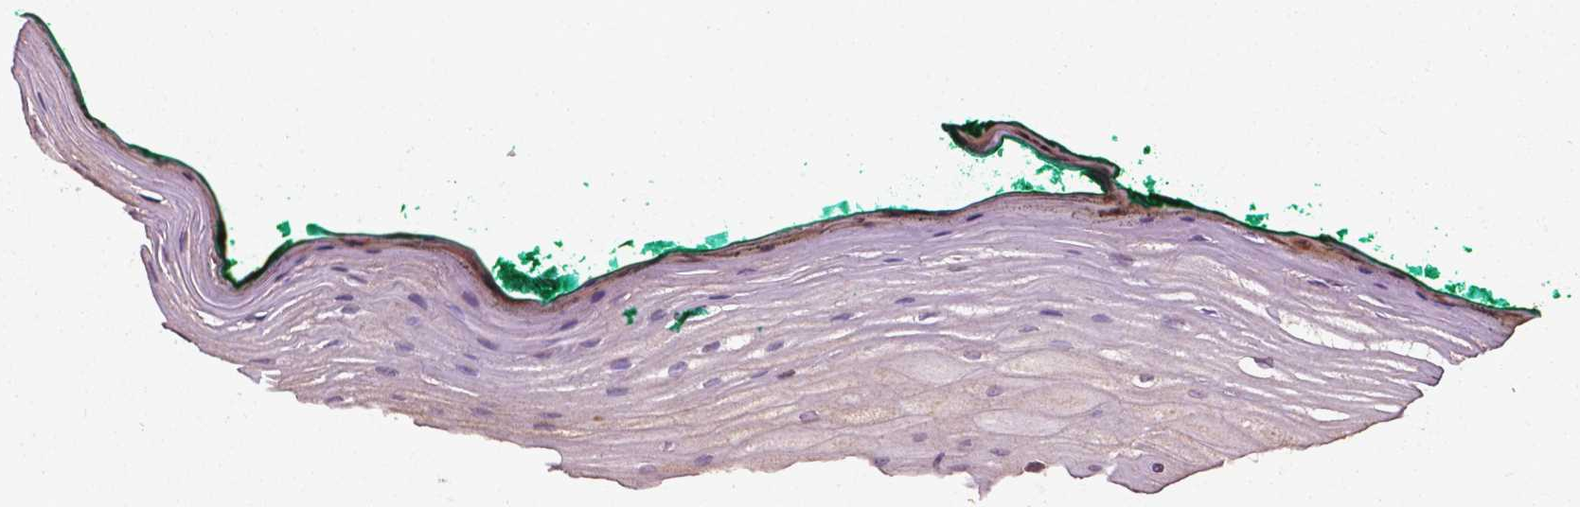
{"staining": {"intensity": "negative", "quantity": "none", "location": "none"}, "tissue": "oral mucosa", "cell_type": "Squamous epithelial cells", "image_type": "normal", "snomed": [{"axis": "morphology", "description": "Normal tissue, NOS"}, {"axis": "topography", "description": "Oral tissue"}], "caption": "A high-resolution image shows immunohistochemistry (IHC) staining of unremarkable oral mucosa, which exhibits no significant staining in squamous epithelial cells.", "gene": "SMAD3", "patient": {"sex": "female", "age": 83}}